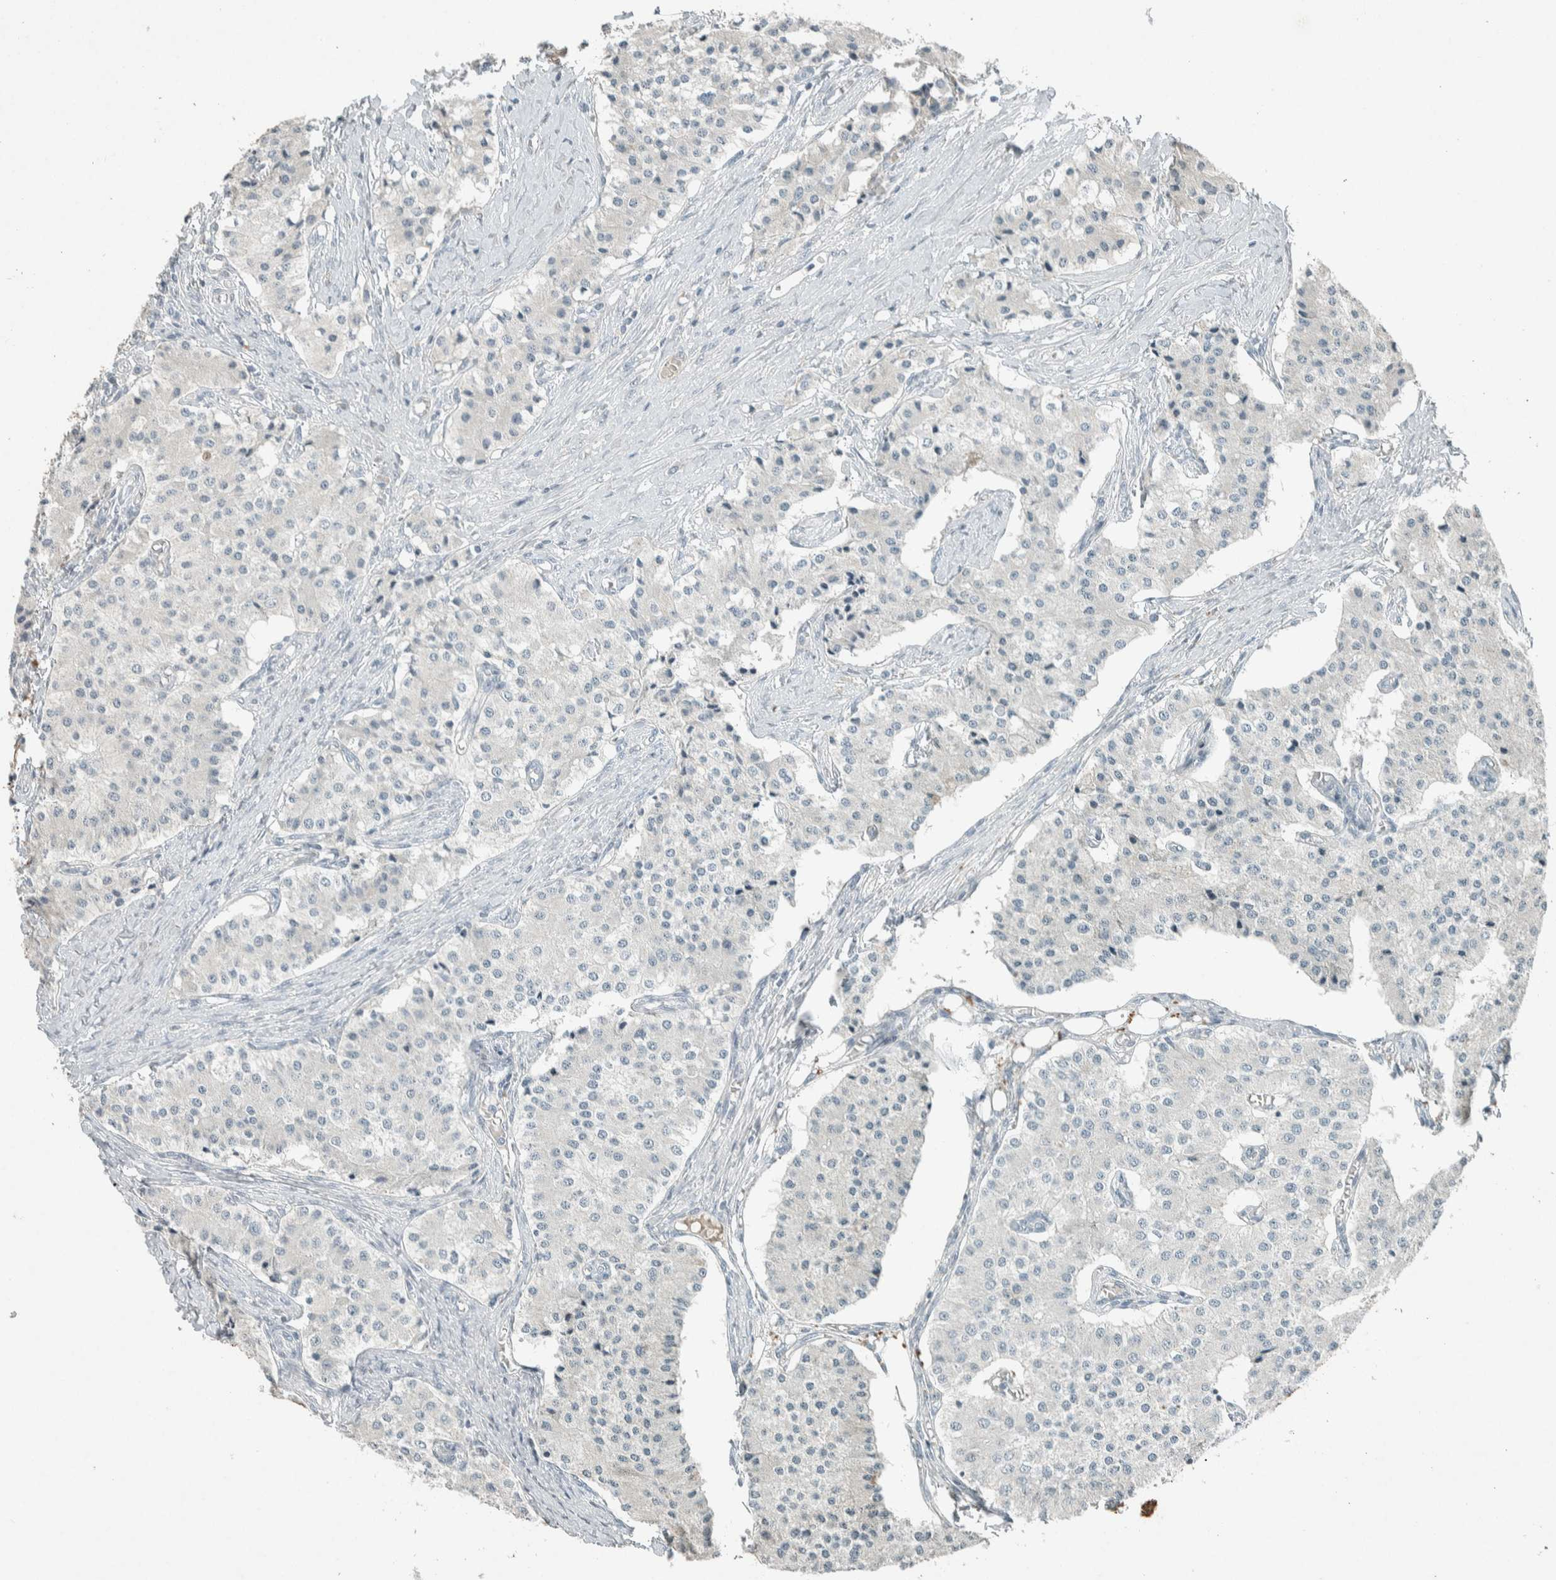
{"staining": {"intensity": "negative", "quantity": "none", "location": "none"}, "tissue": "carcinoid", "cell_type": "Tumor cells", "image_type": "cancer", "snomed": [{"axis": "morphology", "description": "Carcinoid, malignant, NOS"}, {"axis": "topography", "description": "Colon"}], "caption": "The image reveals no staining of tumor cells in carcinoid.", "gene": "CERCAM", "patient": {"sex": "female", "age": 52}}